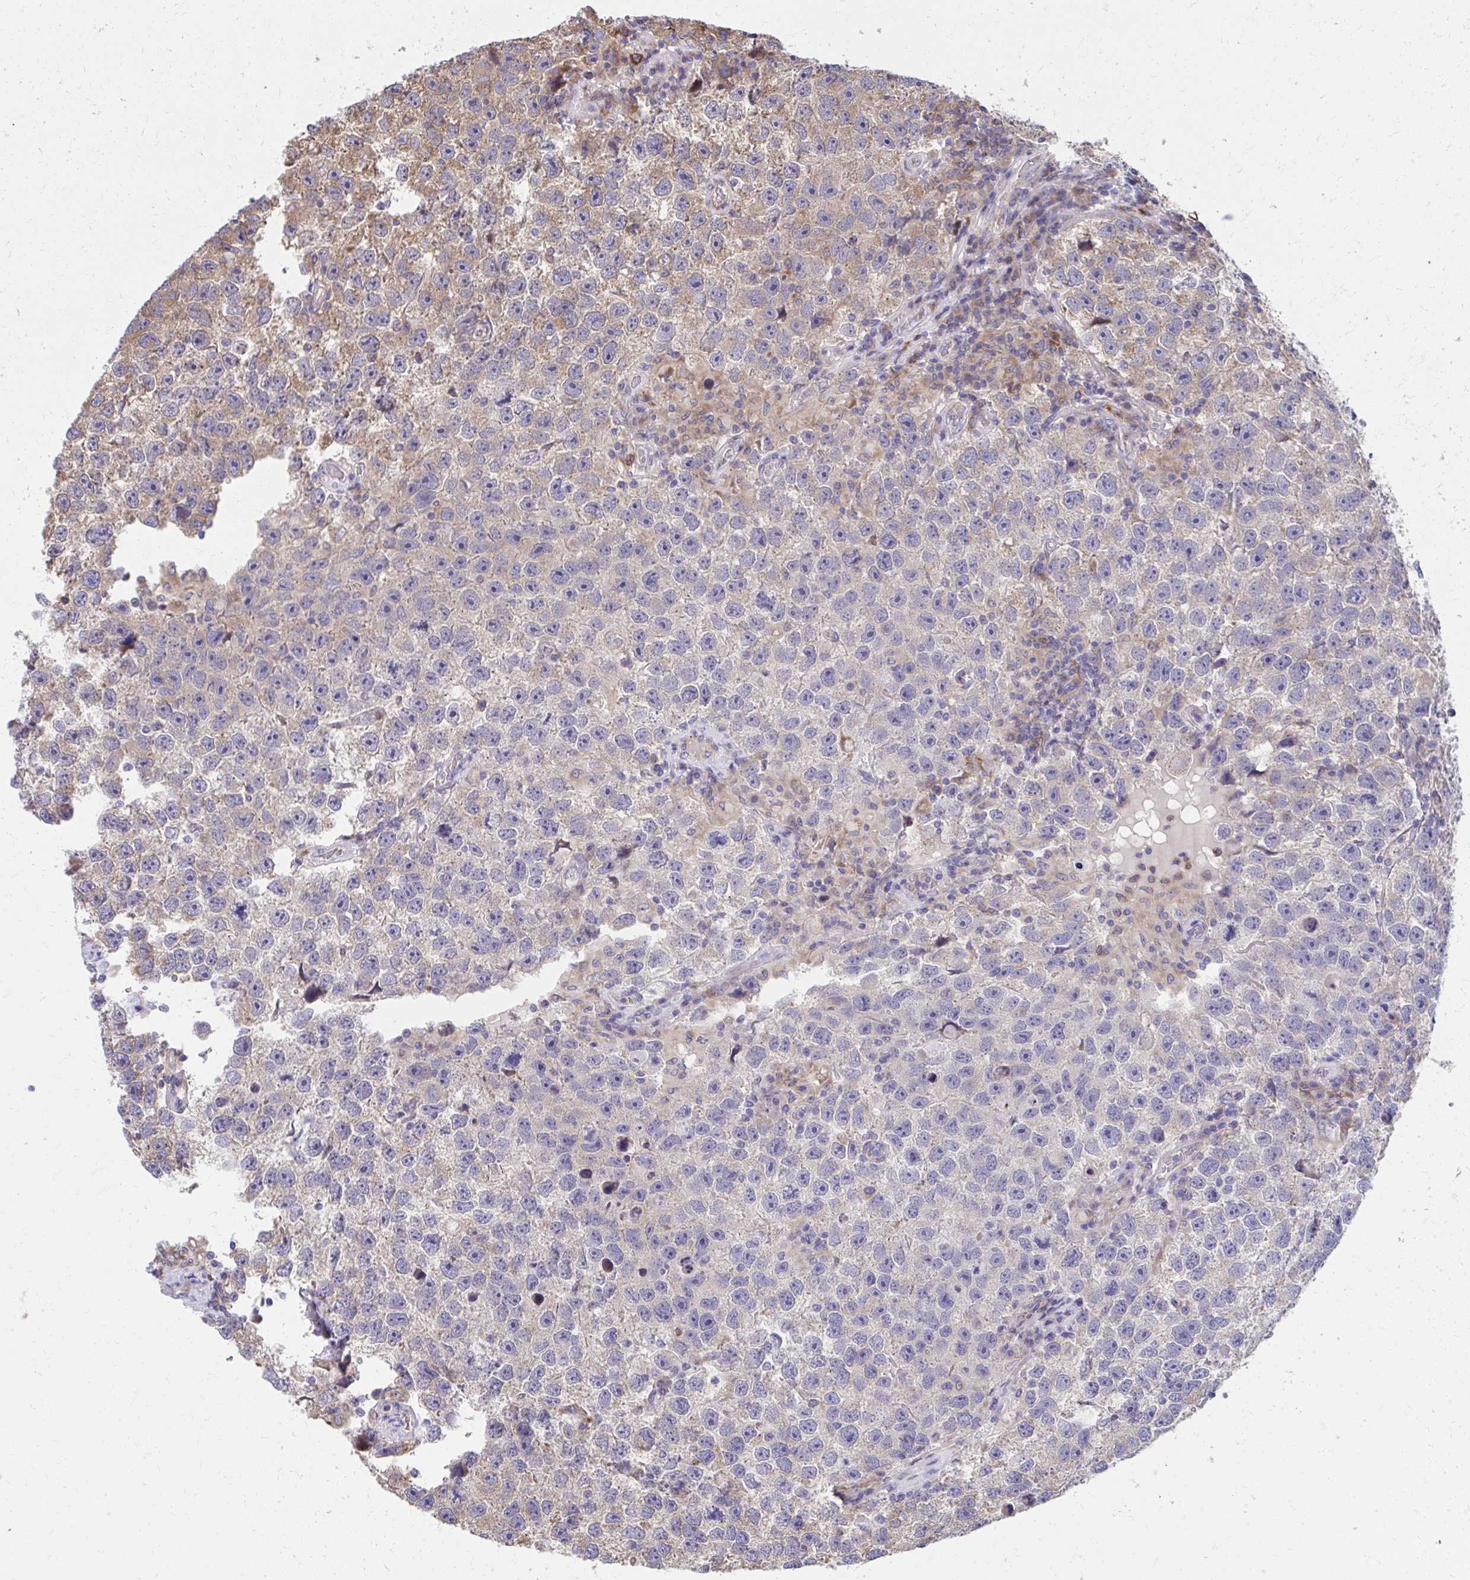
{"staining": {"intensity": "moderate", "quantity": "<25%", "location": "cytoplasmic/membranous"}, "tissue": "testis cancer", "cell_type": "Tumor cells", "image_type": "cancer", "snomed": [{"axis": "morphology", "description": "Seminoma, NOS"}, {"axis": "topography", "description": "Testis"}], "caption": "An image of human testis cancer (seminoma) stained for a protein reveals moderate cytoplasmic/membranous brown staining in tumor cells.", "gene": "ZNF778", "patient": {"sex": "male", "age": 26}}